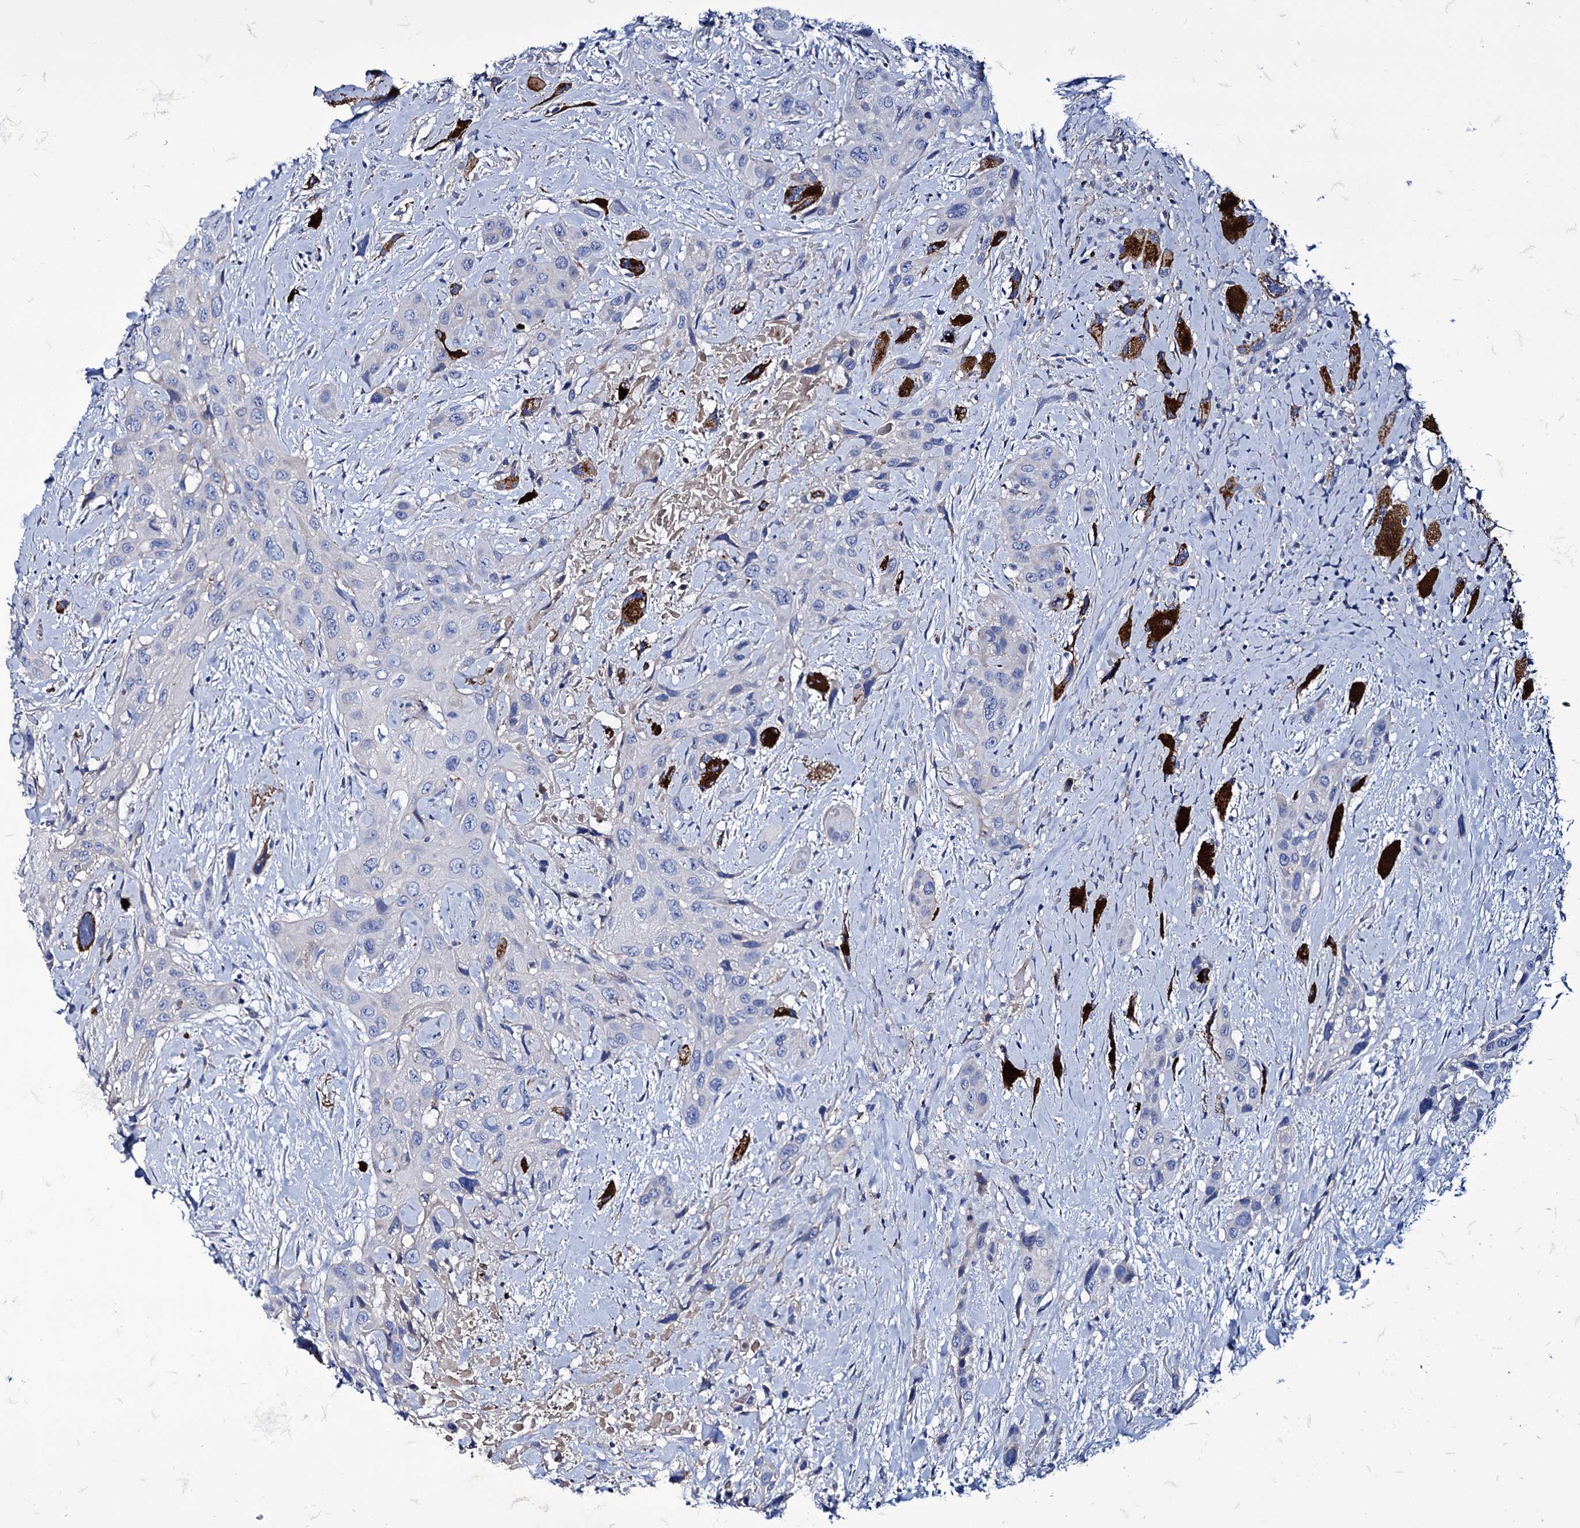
{"staining": {"intensity": "negative", "quantity": "none", "location": "none"}, "tissue": "head and neck cancer", "cell_type": "Tumor cells", "image_type": "cancer", "snomed": [{"axis": "morphology", "description": "Squamous cell carcinoma, NOS"}, {"axis": "topography", "description": "Head-Neck"}], "caption": "Tumor cells are negative for brown protein staining in head and neck squamous cell carcinoma.", "gene": "AXL", "patient": {"sex": "male", "age": 81}}